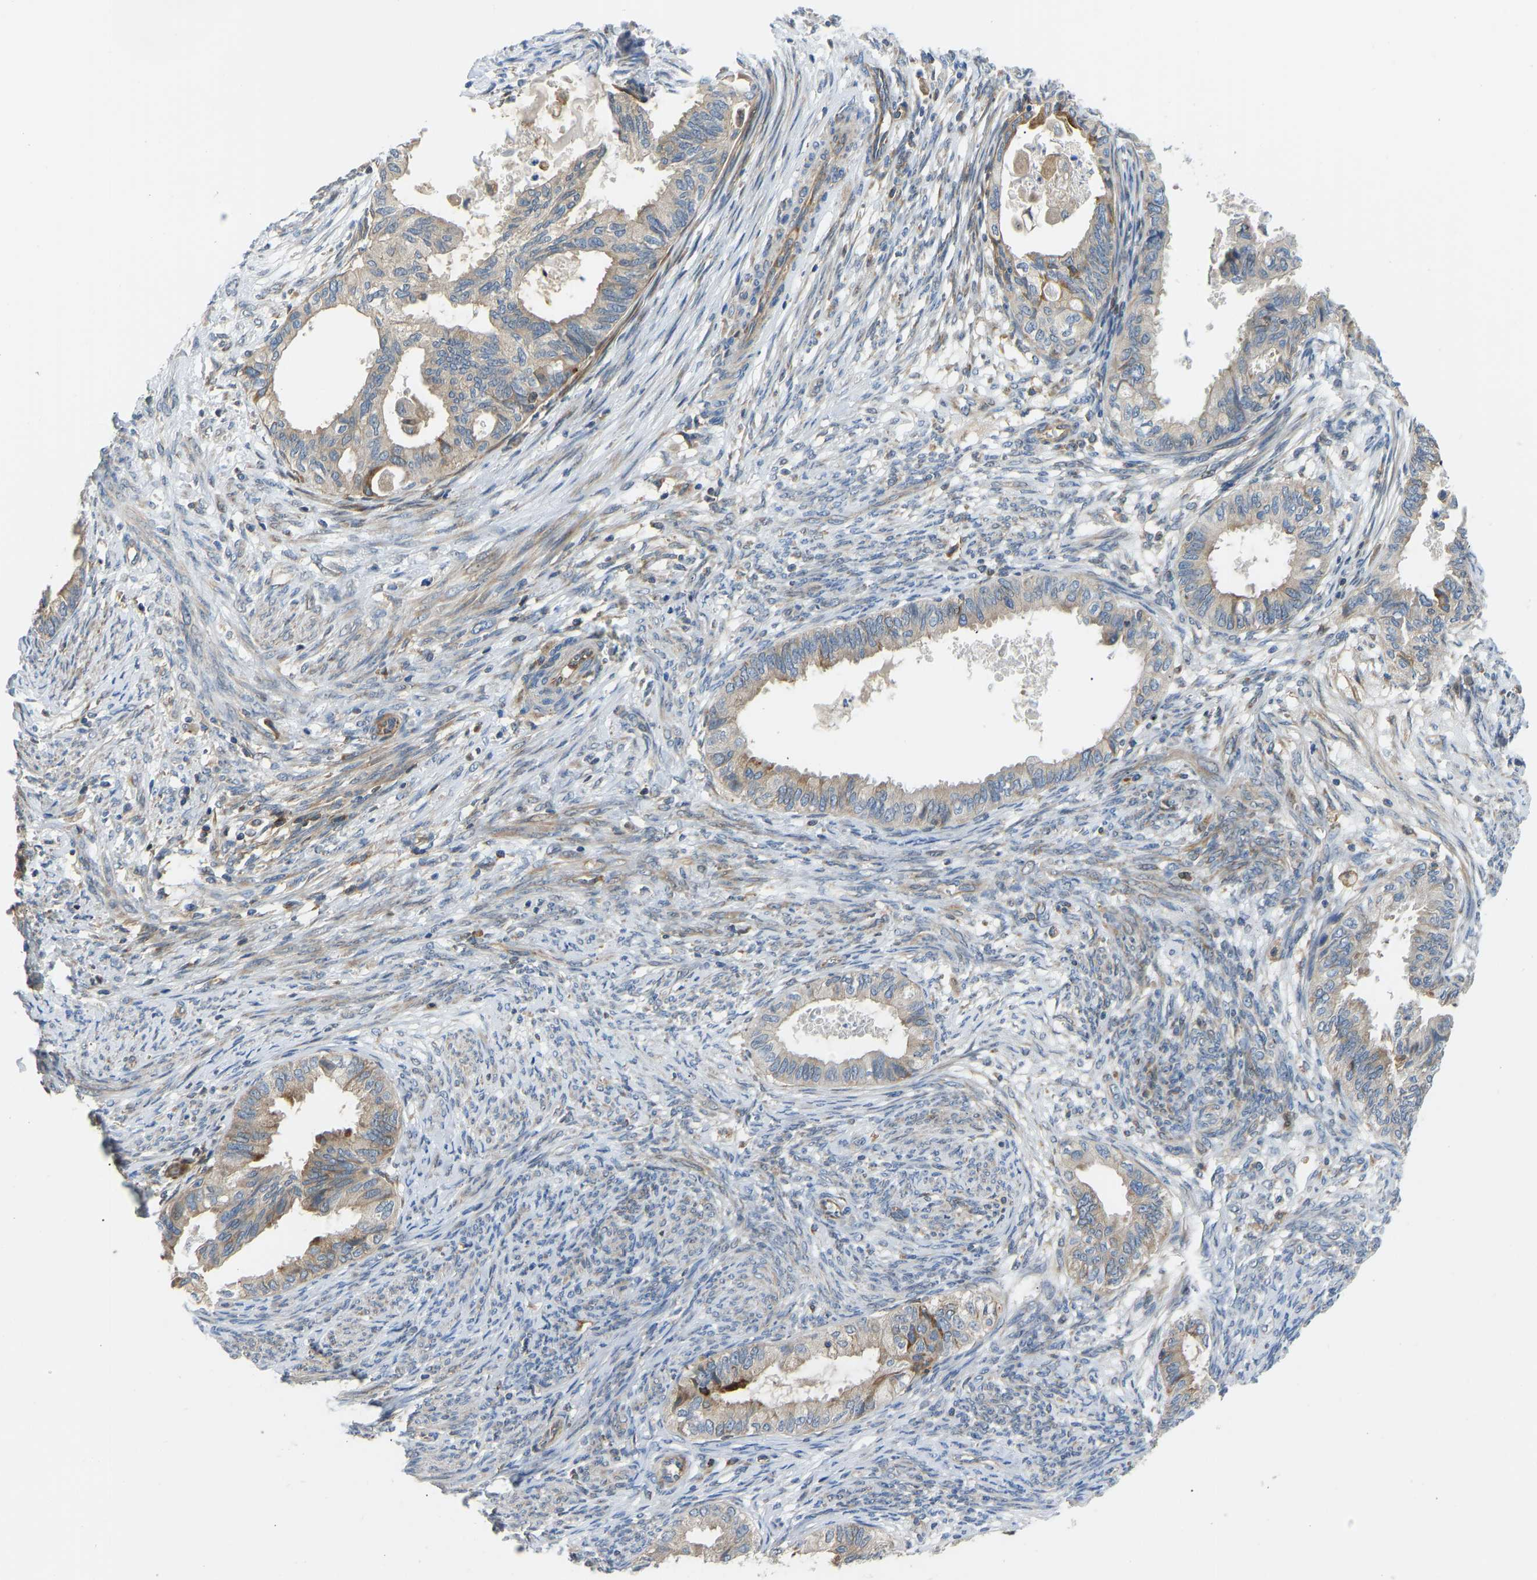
{"staining": {"intensity": "weak", "quantity": "<25%", "location": "cytoplasmic/membranous"}, "tissue": "cervical cancer", "cell_type": "Tumor cells", "image_type": "cancer", "snomed": [{"axis": "morphology", "description": "Normal tissue, NOS"}, {"axis": "morphology", "description": "Adenocarcinoma, NOS"}, {"axis": "topography", "description": "Cervix"}, {"axis": "topography", "description": "Endometrium"}], "caption": "IHC photomicrograph of adenocarcinoma (cervical) stained for a protein (brown), which displays no positivity in tumor cells. Nuclei are stained in blue.", "gene": "RBP1", "patient": {"sex": "female", "age": 86}}